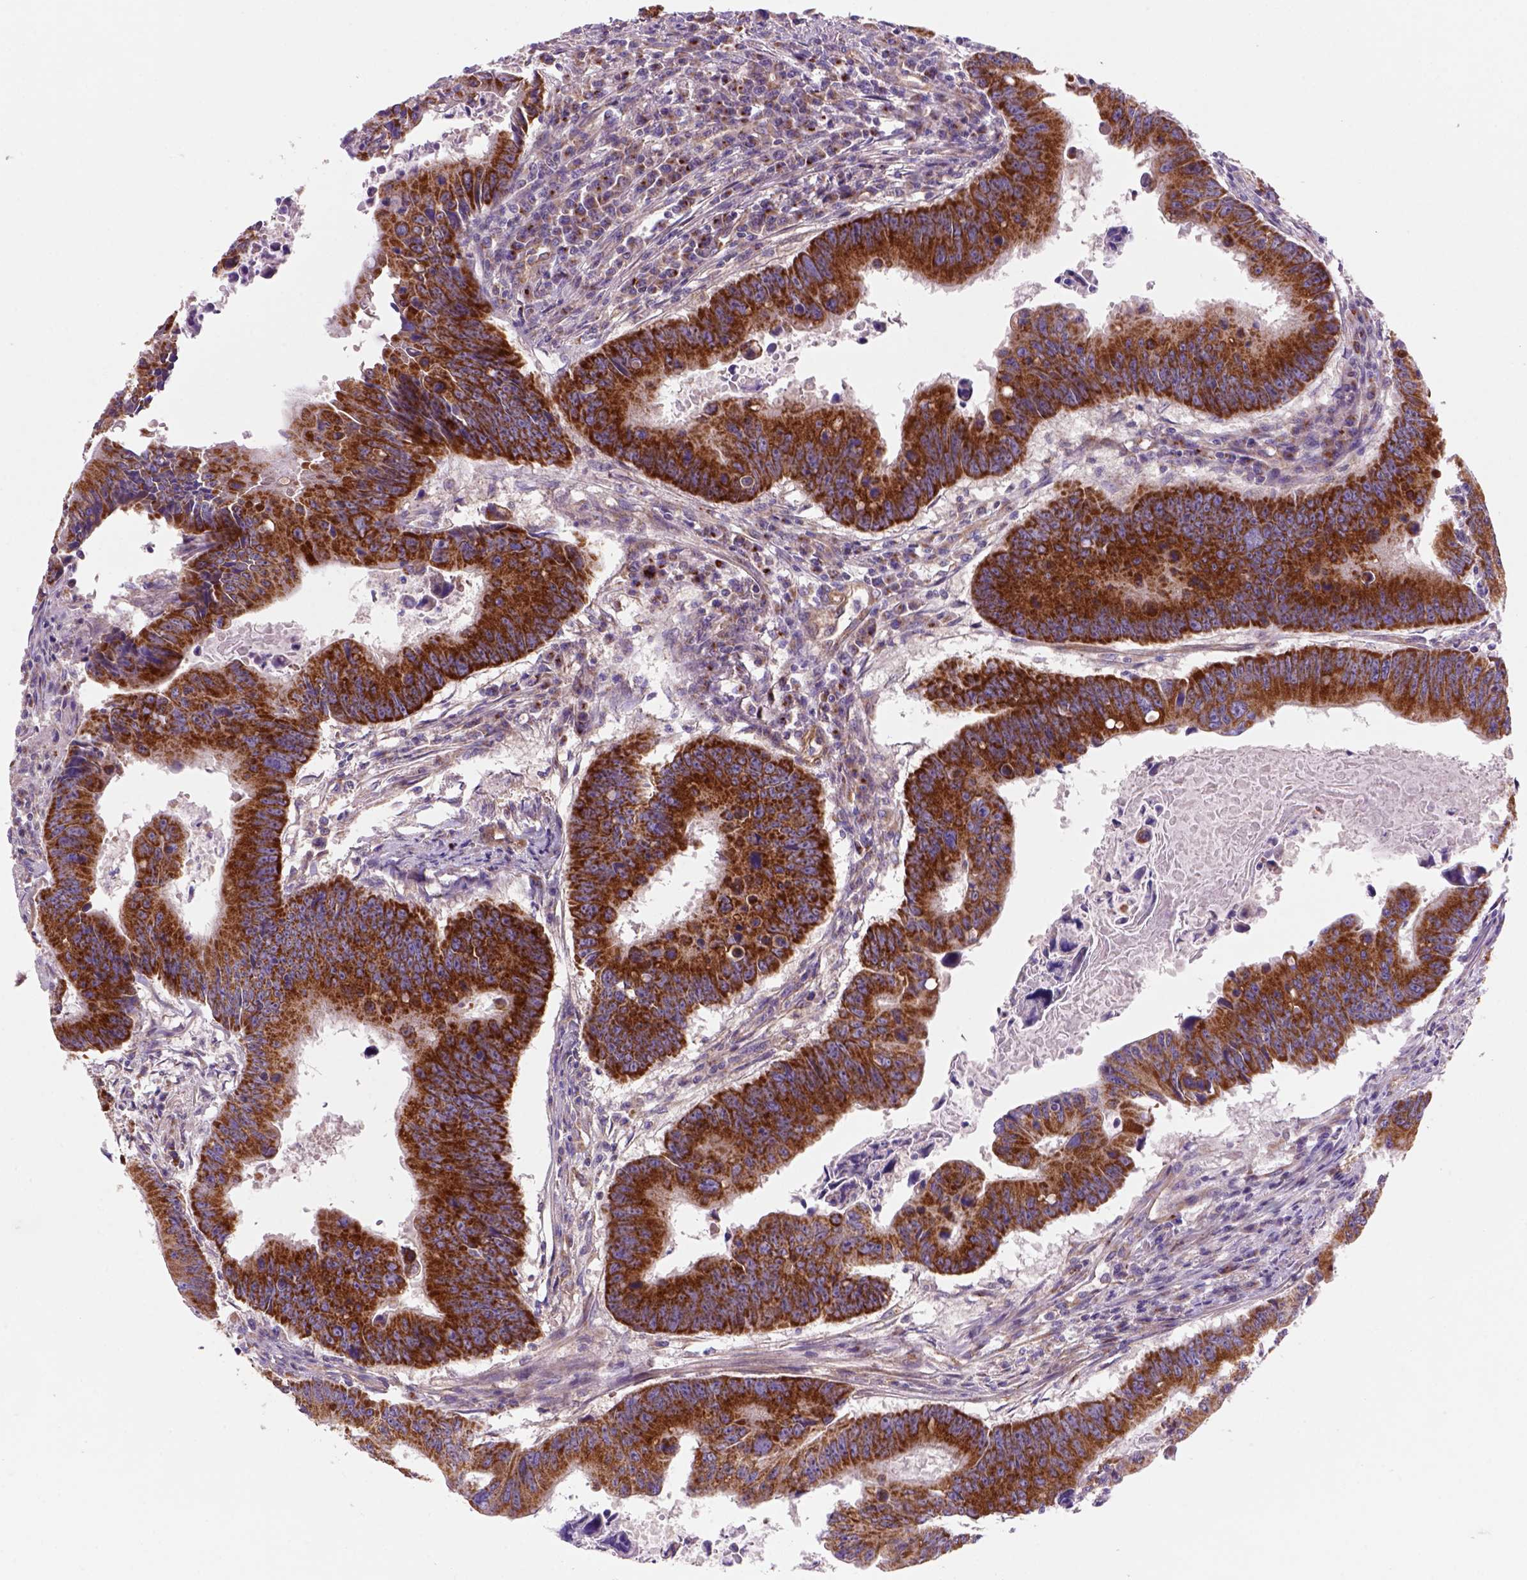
{"staining": {"intensity": "strong", "quantity": ">75%", "location": "cytoplasmic/membranous"}, "tissue": "colorectal cancer", "cell_type": "Tumor cells", "image_type": "cancer", "snomed": [{"axis": "morphology", "description": "Adenocarcinoma, NOS"}, {"axis": "topography", "description": "Colon"}], "caption": "The histopathology image shows staining of colorectal cancer (adenocarcinoma), revealing strong cytoplasmic/membranous protein expression (brown color) within tumor cells.", "gene": "WARS2", "patient": {"sex": "female", "age": 87}}